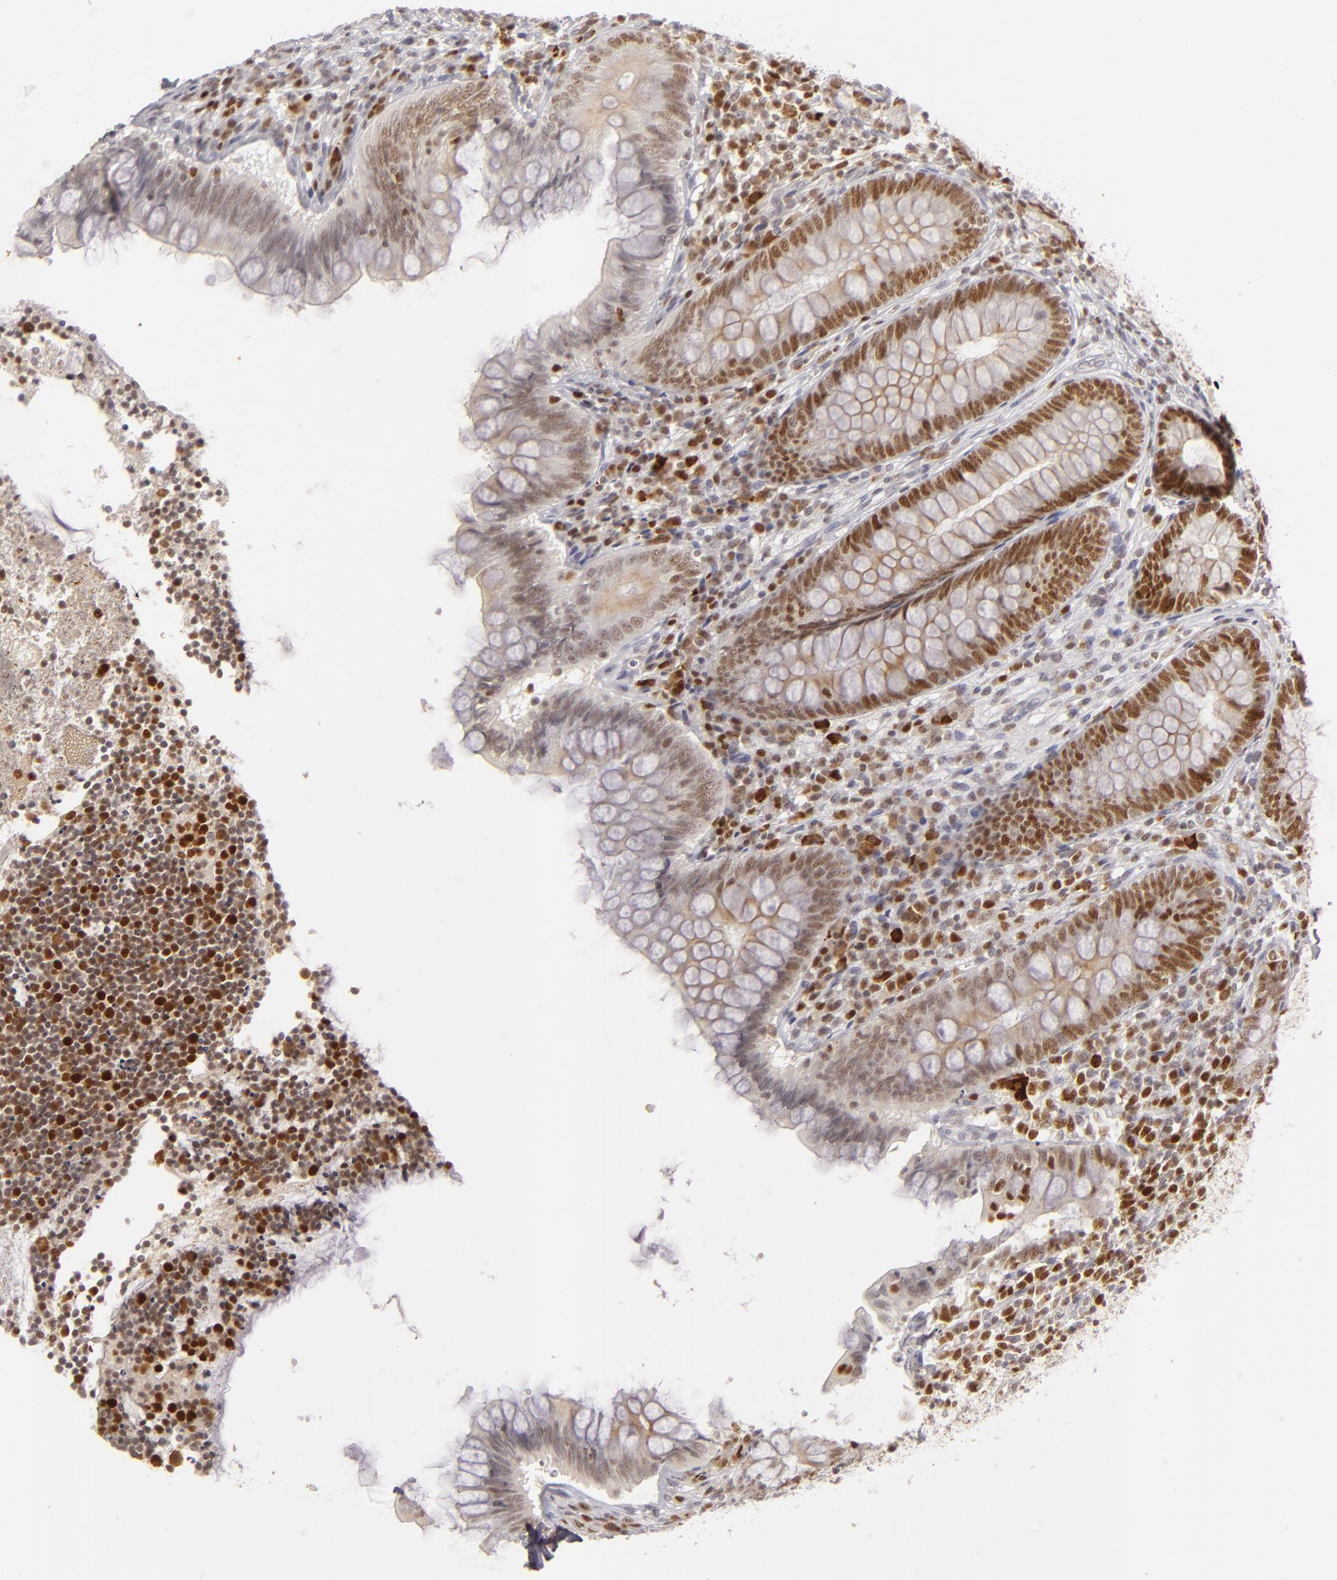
{"staining": {"intensity": "moderate", "quantity": ">75%", "location": "nuclear"}, "tissue": "appendix", "cell_type": "Glandular cells", "image_type": "normal", "snomed": [{"axis": "morphology", "description": "Normal tissue, NOS"}, {"axis": "topography", "description": "Appendix"}], "caption": "IHC histopathology image of unremarkable appendix: human appendix stained using immunohistochemistry displays medium levels of moderate protein expression localized specifically in the nuclear of glandular cells, appearing as a nuclear brown color.", "gene": "FEN1", "patient": {"sex": "female", "age": 66}}